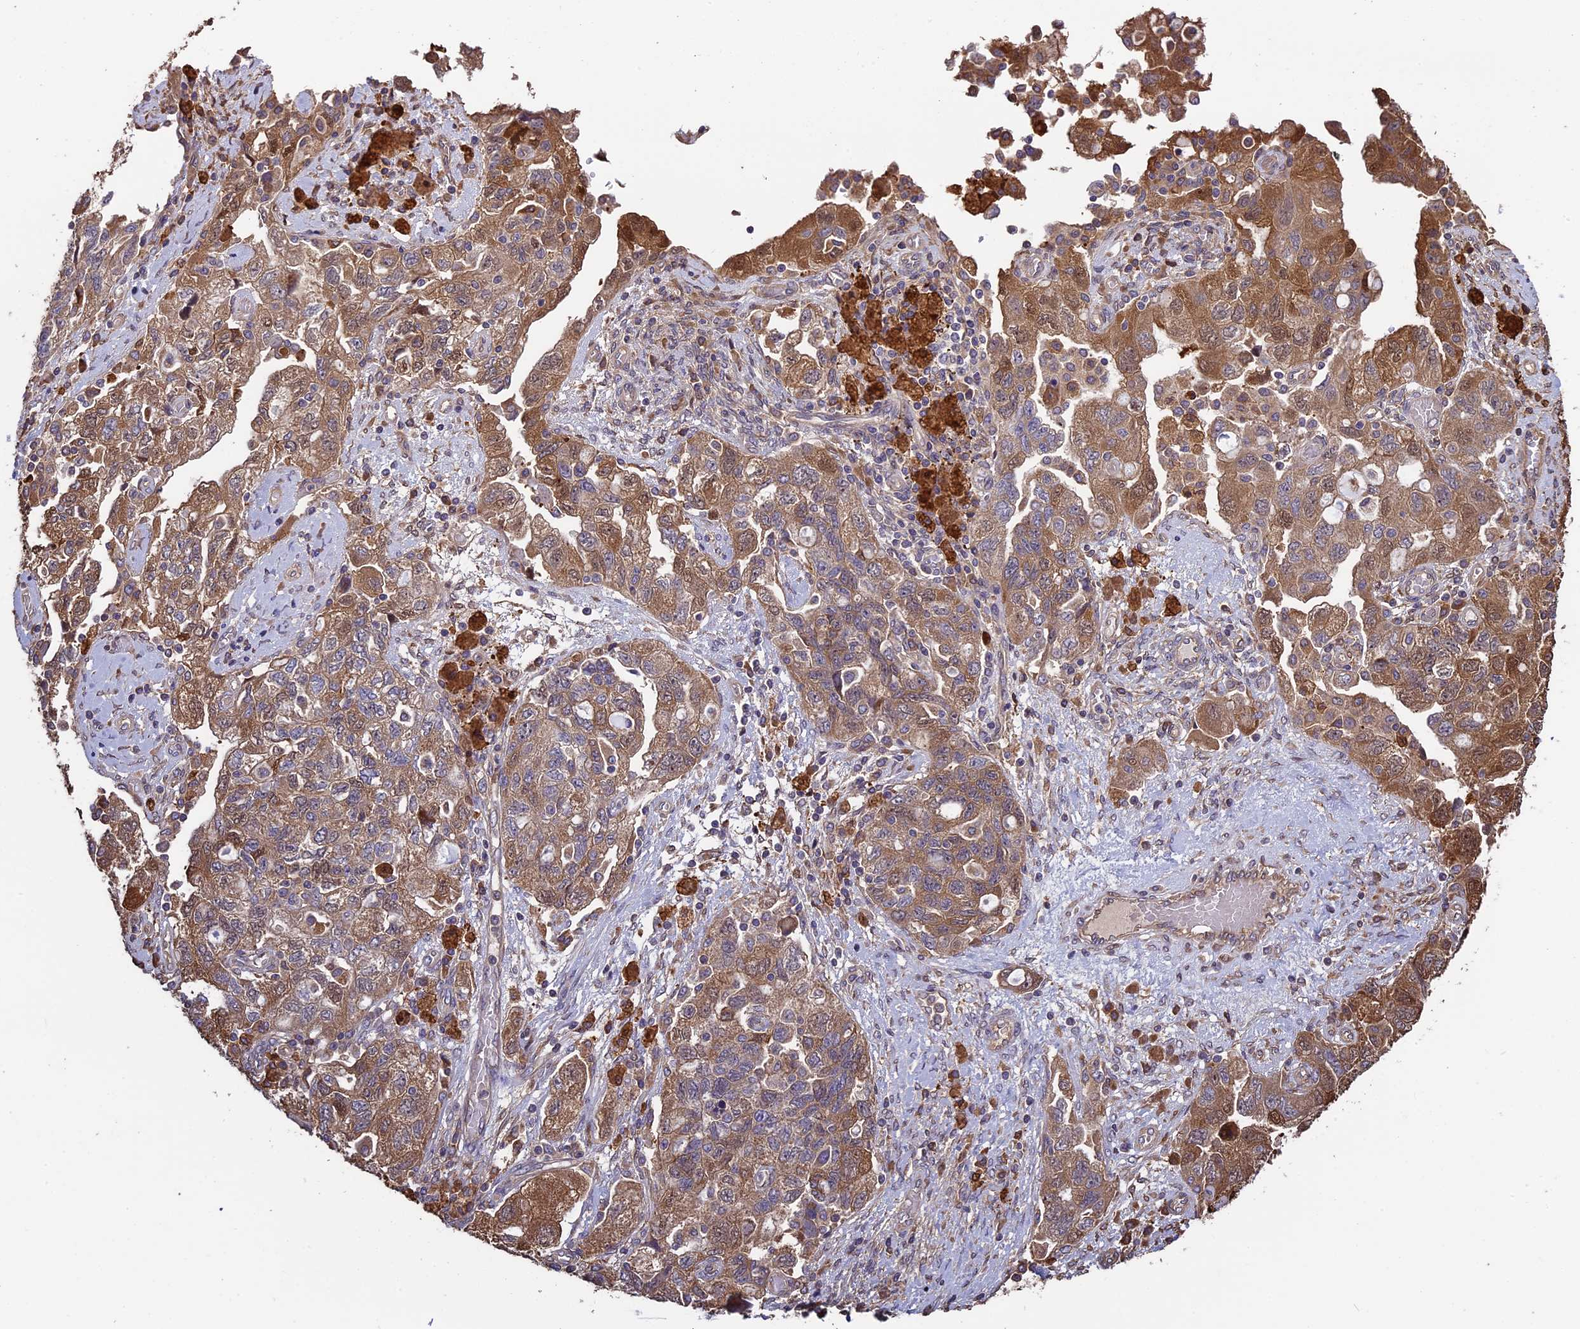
{"staining": {"intensity": "moderate", "quantity": ">75%", "location": "cytoplasmic/membranous"}, "tissue": "ovarian cancer", "cell_type": "Tumor cells", "image_type": "cancer", "snomed": [{"axis": "morphology", "description": "Carcinoma, NOS"}, {"axis": "morphology", "description": "Cystadenocarcinoma, serous, NOS"}, {"axis": "topography", "description": "Ovary"}], "caption": "Immunohistochemistry (IHC) staining of ovarian cancer, which reveals medium levels of moderate cytoplasmic/membranous positivity in about >75% of tumor cells indicating moderate cytoplasmic/membranous protein staining. The staining was performed using DAB (3,3'-diaminobenzidine) (brown) for protein detection and nuclei were counterstained in hematoxylin (blue).", "gene": "VWA3A", "patient": {"sex": "female", "age": 69}}